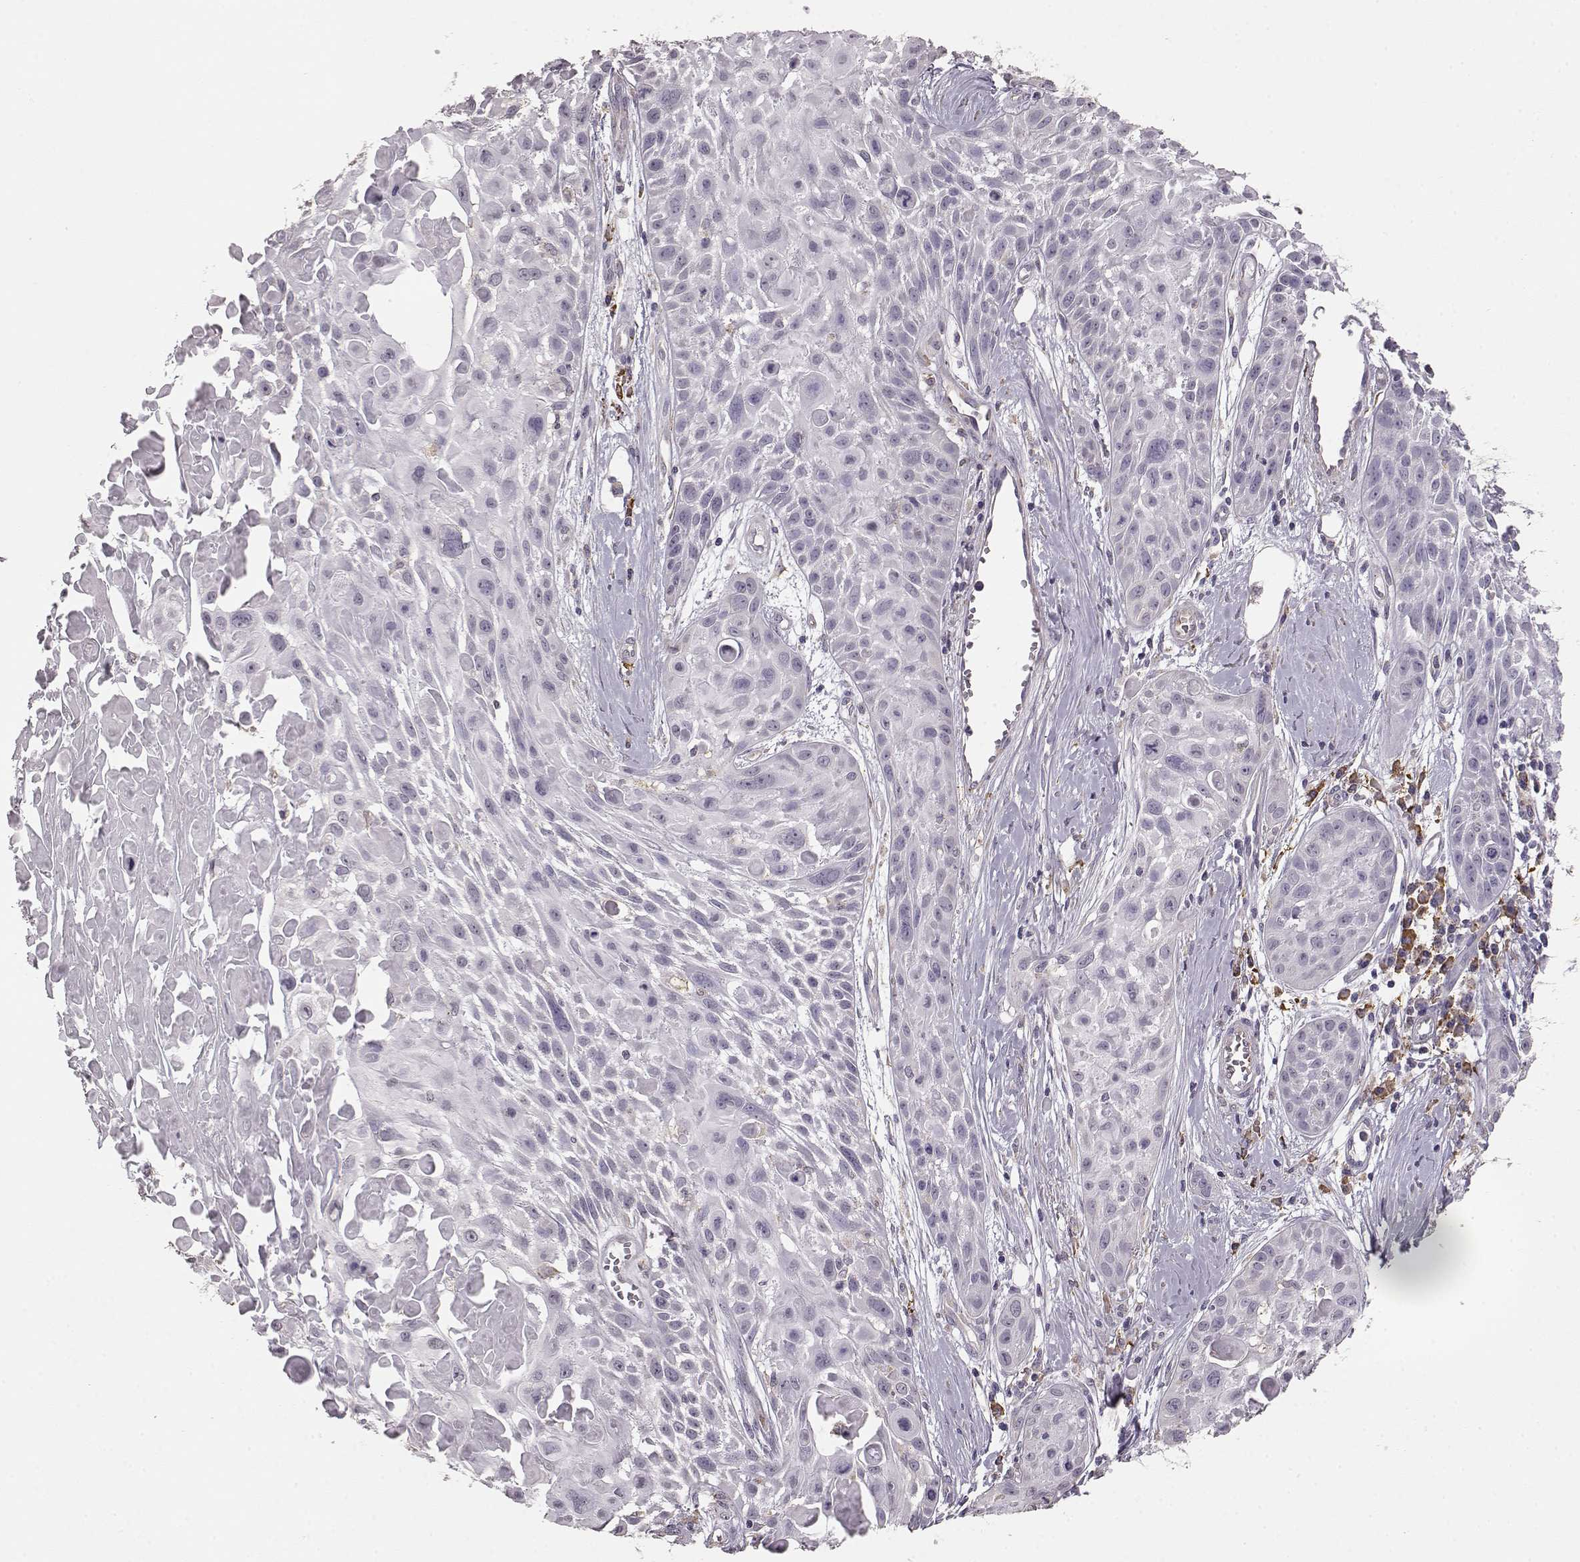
{"staining": {"intensity": "negative", "quantity": "none", "location": "none"}, "tissue": "skin cancer", "cell_type": "Tumor cells", "image_type": "cancer", "snomed": [{"axis": "morphology", "description": "Squamous cell carcinoma, NOS"}, {"axis": "topography", "description": "Skin"}, {"axis": "topography", "description": "Anal"}], "caption": "Tumor cells are negative for protein expression in human skin cancer (squamous cell carcinoma).", "gene": "GABRG3", "patient": {"sex": "female", "age": 75}}